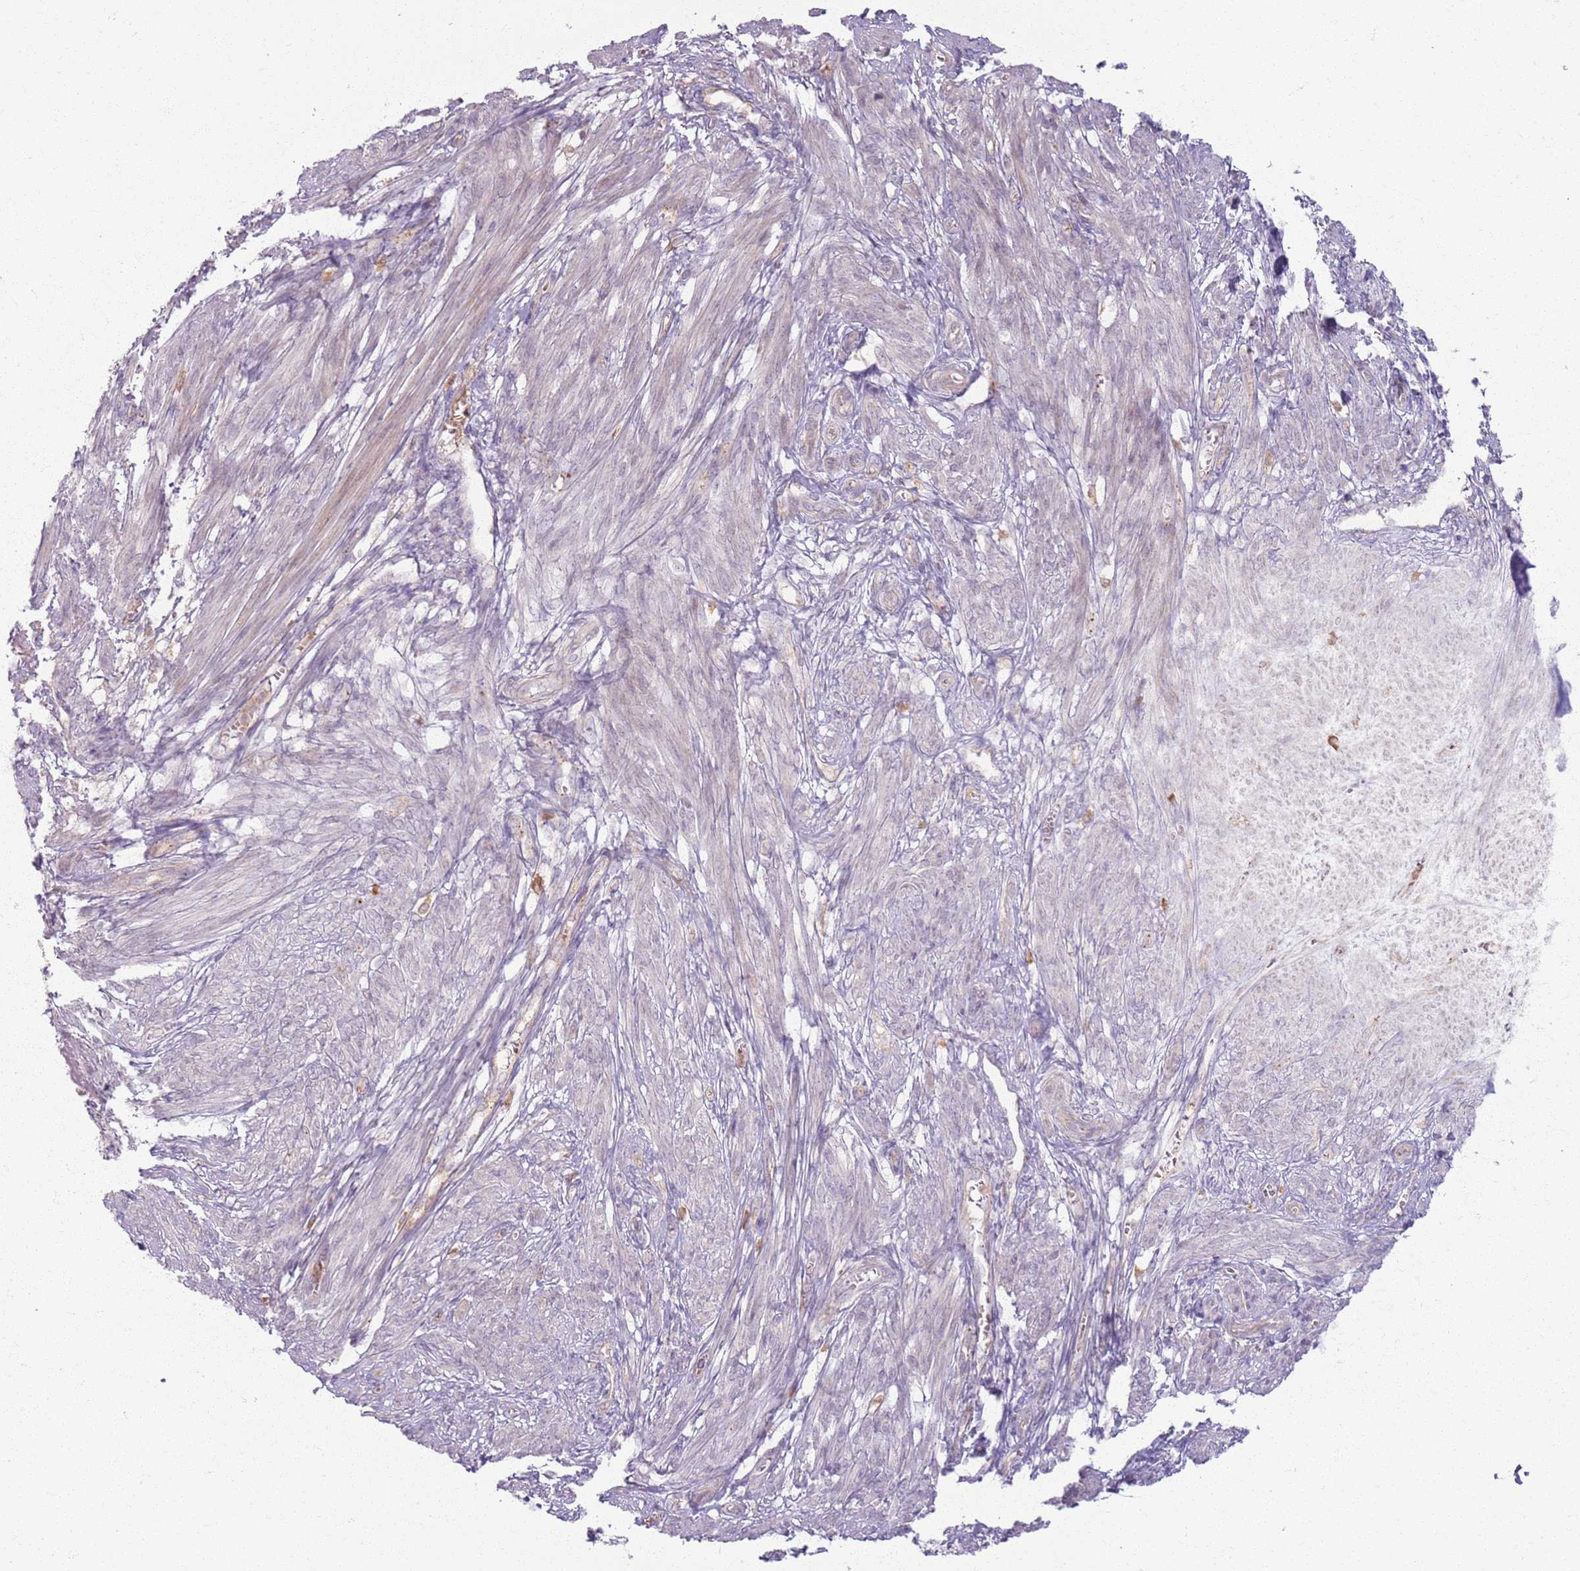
{"staining": {"intensity": "weak", "quantity": "<25%", "location": "cytoplasmic/membranous"}, "tissue": "smooth muscle", "cell_type": "Smooth muscle cells", "image_type": "normal", "snomed": [{"axis": "morphology", "description": "Normal tissue, NOS"}, {"axis": "topography", "description": "Smooth muscle"}], "caption": "High magnification brightfield microscopy of normal smooth muscle stained with DAB (brown) and counterstained with hematoxylin (blue): smooth muscle cells show no significant positivity. The staining is performed using DAB (3,3'-diaminobenzidine) brown chromogen with nuclei counter-stained in using hematoxylin.", "gene": "ZDHHC2", "patient": {"sex": "female", "age": 39}}